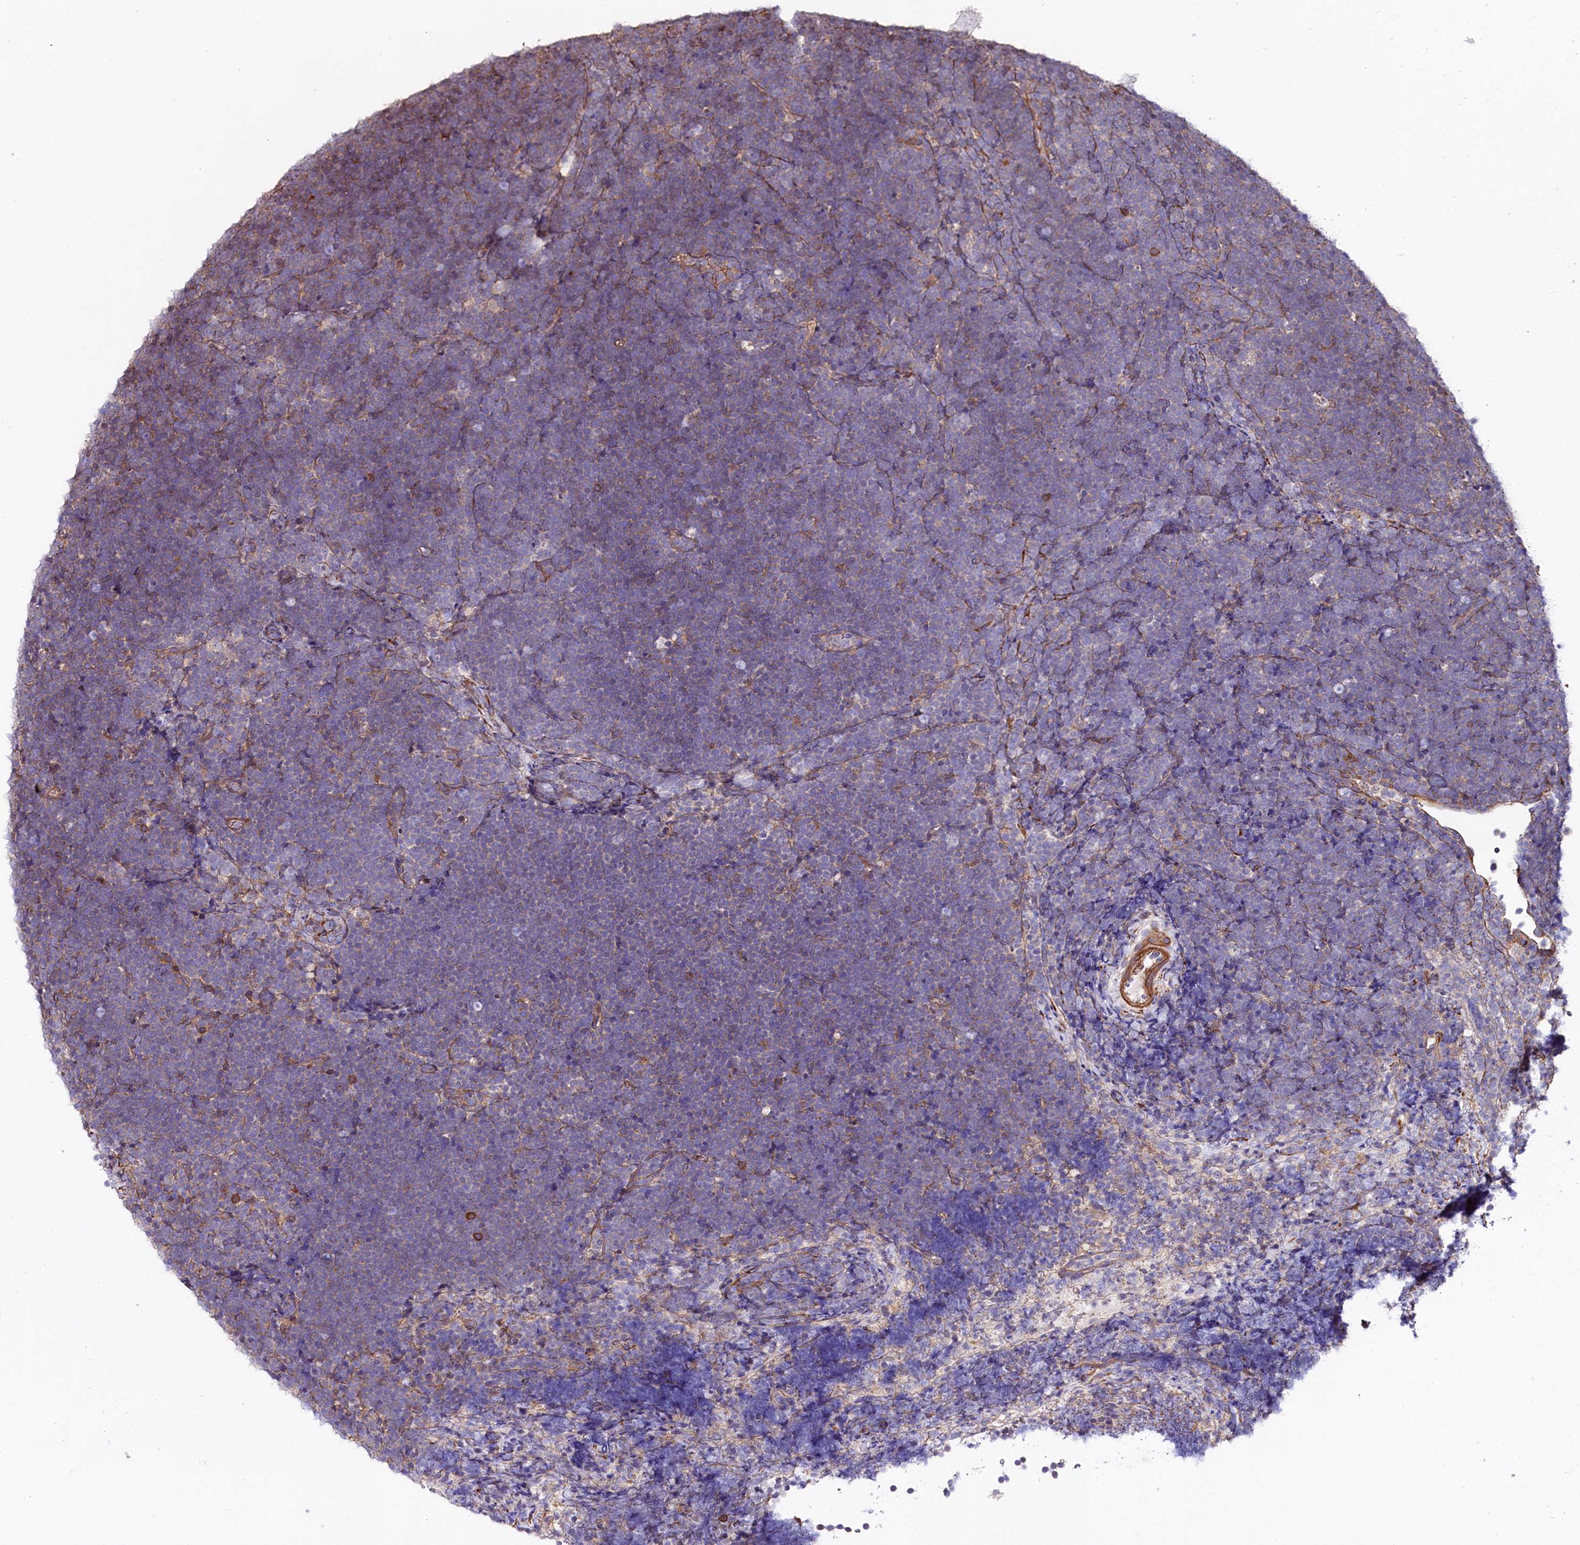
{"staining": {"intensity": "negative", "quantity": "none", "location": "none"}, "tissue": "lymphoma", "cell_type": "Tumor cells", "image_type": "cancer", "snomed": [{"axis": "morphology", "description": "Malignant lymphoma, non-Hodgkin's type, High grade"}, {"axis": "topography", "description": "Lymph node"}], "caption": "This is an immunohistochemistry histopathology image of human malignant lymphoma, non-Hodgkin's type (high-grade). There is no positivity in tumor cells.", "gene": "FCHSD2", "patient": {"sex": "male", "age": 13}}